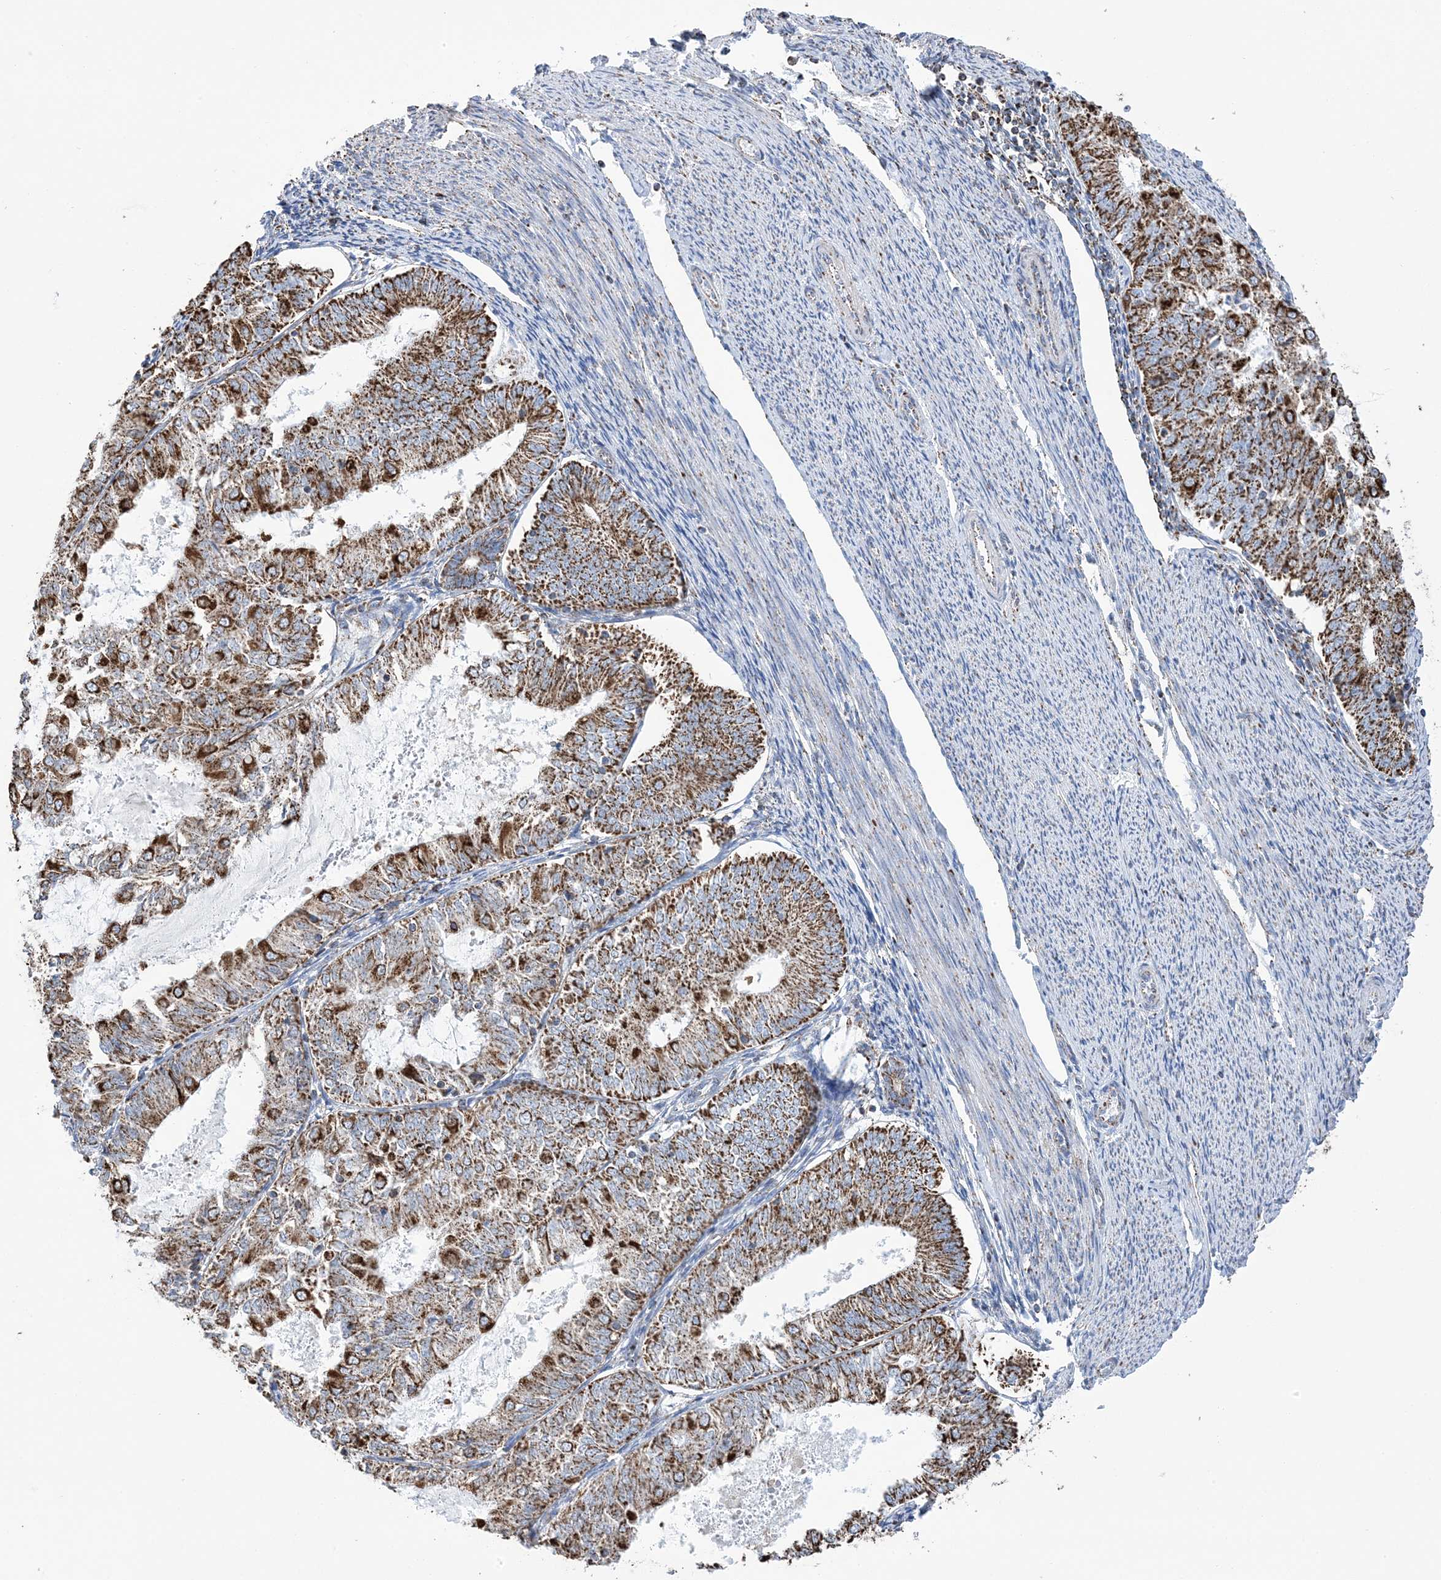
{"staining": {"intensity": "moderate", "quantity": ">75%", "location": "cytoplasmic/membranous"}, "tissue": "endometrial cancer", "cell_type": "Tumor cells", "image_type": "cancer", "snomed": [{"axis": "morphology", "description": "Adenocarcinoma, NOS"}, {"axis": "topography", "description": "Endometrium"}], "caption": "Moderate cytoplasmic/membranous expression is present in about >75% of tumor cells in endometrial cancer.", "gene": "GTPBP8", "patient": {"sex": "female", "age": 57}}